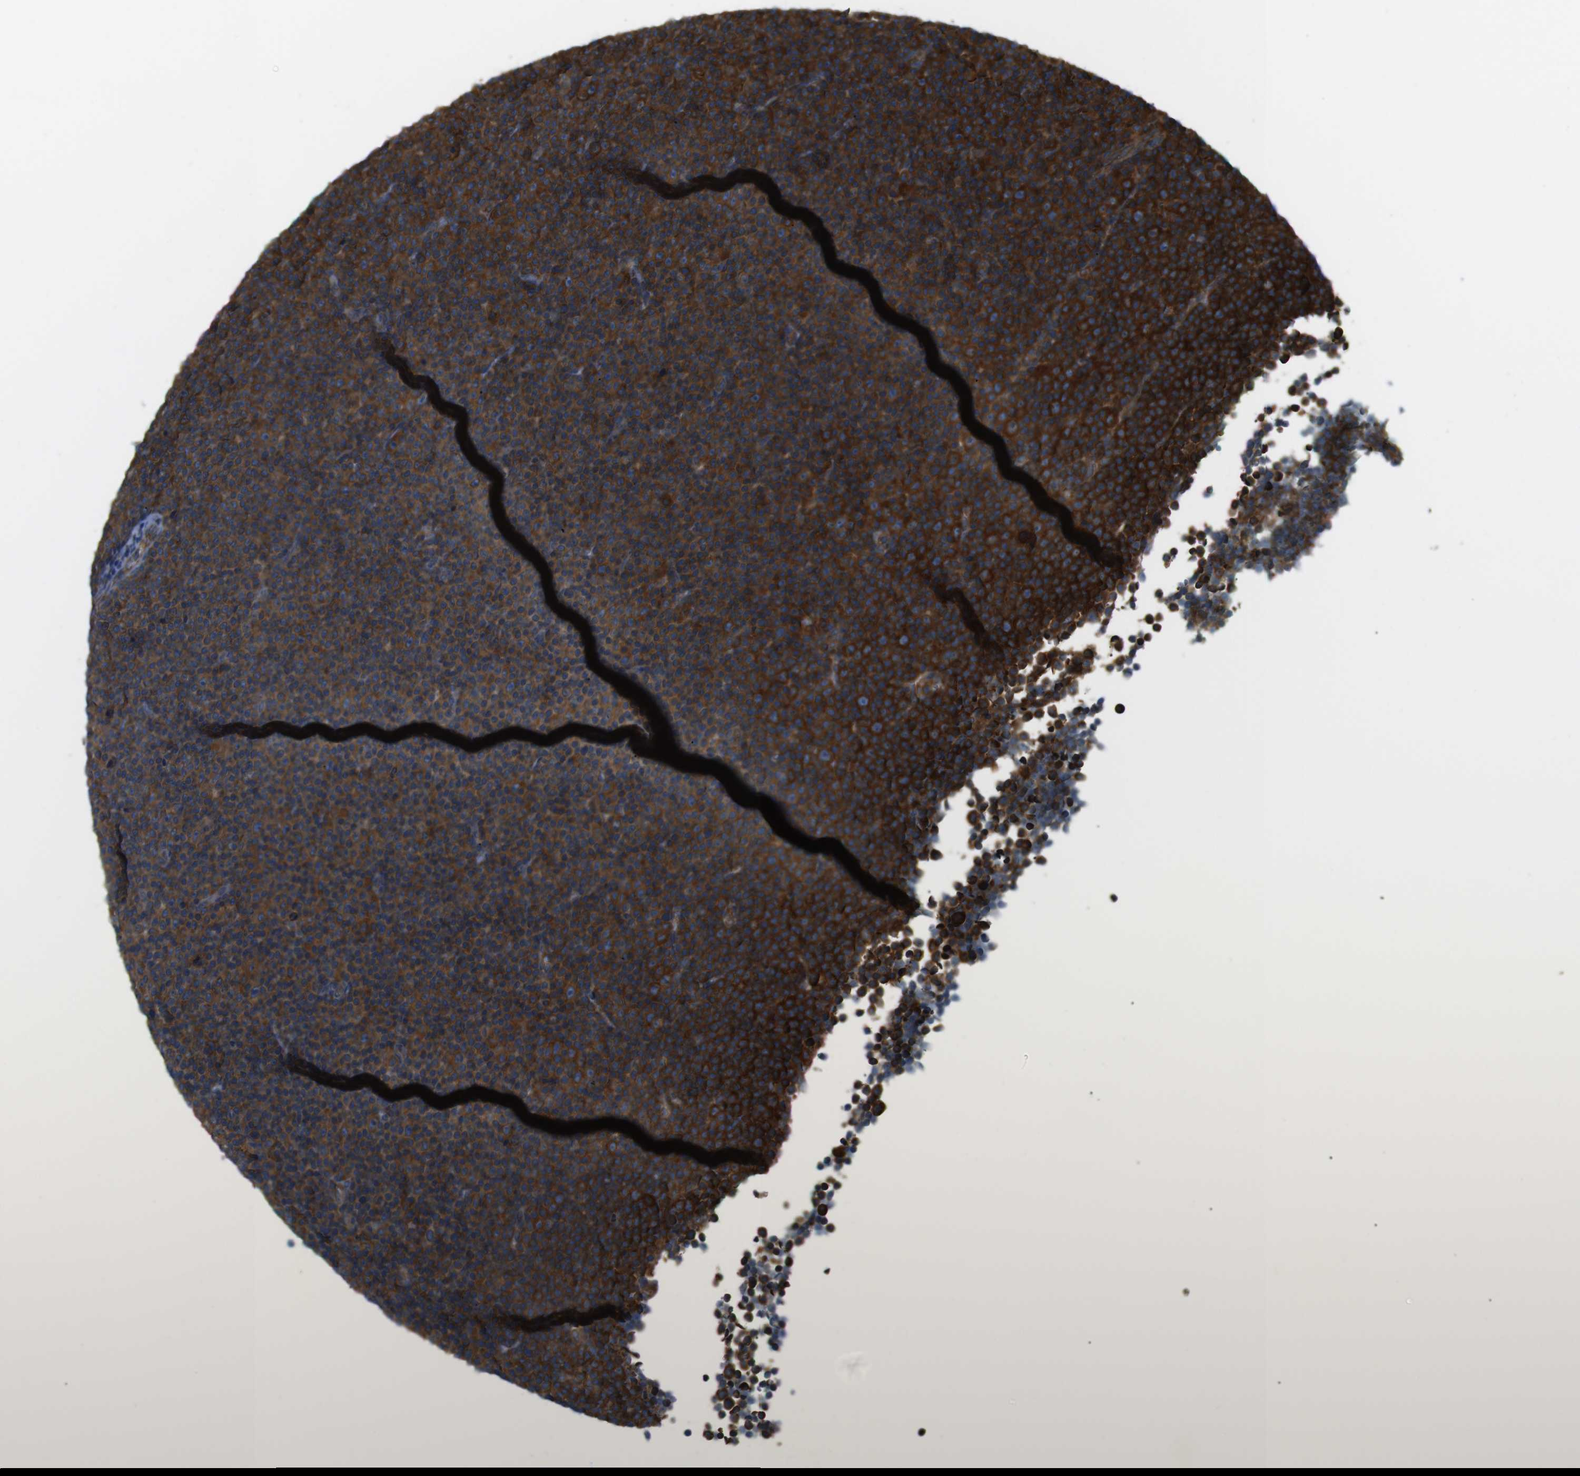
{"staining": {"intensity": "strong", "quantity": "25%-75%", "location": "cytoplasmic/membranous"}, "tissue": "lymphoma", "cell_type": "Tumor cells", "image_type": "cancer", "snomed": [{"axis": "morphology", "description": "Malignant lymphoma, non-Hodgkin's type, Low grade"}, {"axis": "topography", "description": "Lymph node"}], "caption": "This is a histology image of immunohistochemistry (IHC) staining of malignant lymphoma, non-Hodgkin's type (low-grade), which shows strong staining in the cytoplasmic/membranous of tumor cells.", "gene": "TSC1", "patient": {"sex": "female", "age": 67}}